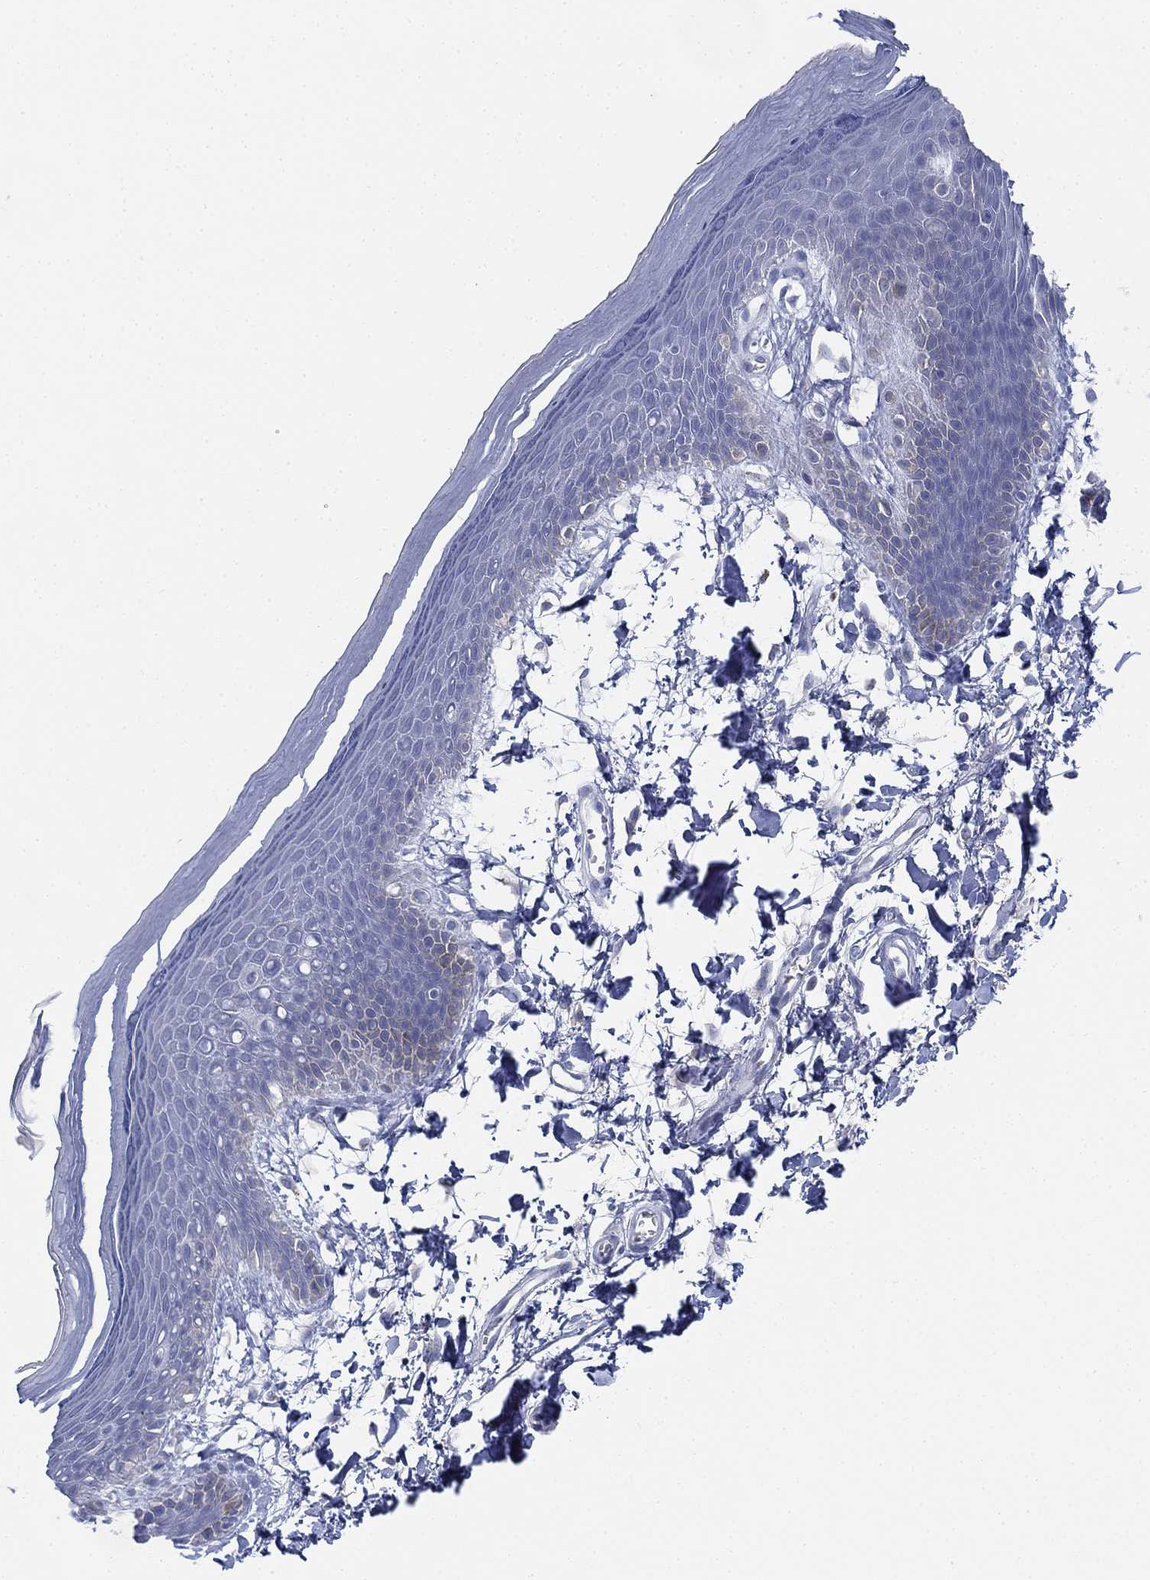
{"staining": {"intensity": "negative", "quantity": "none", "location": "none"}, "tissue": "skin", "cell_type": "Epidermal cells", "image_type": "normal", "snomed": [{"axis": "morphology", "description": "Normal tissue, NOS"}, {"axis": "topography", "description": "Anal"}], "caption": "IHC photomicrograph of benign skin stained for a protein (brown), which shows no staining in epidermal cells. The staining was performed using DAB to visualize the protein expression in brown, while the nuclei were stained in blue with hematoxylin (Magnification: 20x).", "gene": "GCNA", "patient": {"sex": "male", "age": 53}}